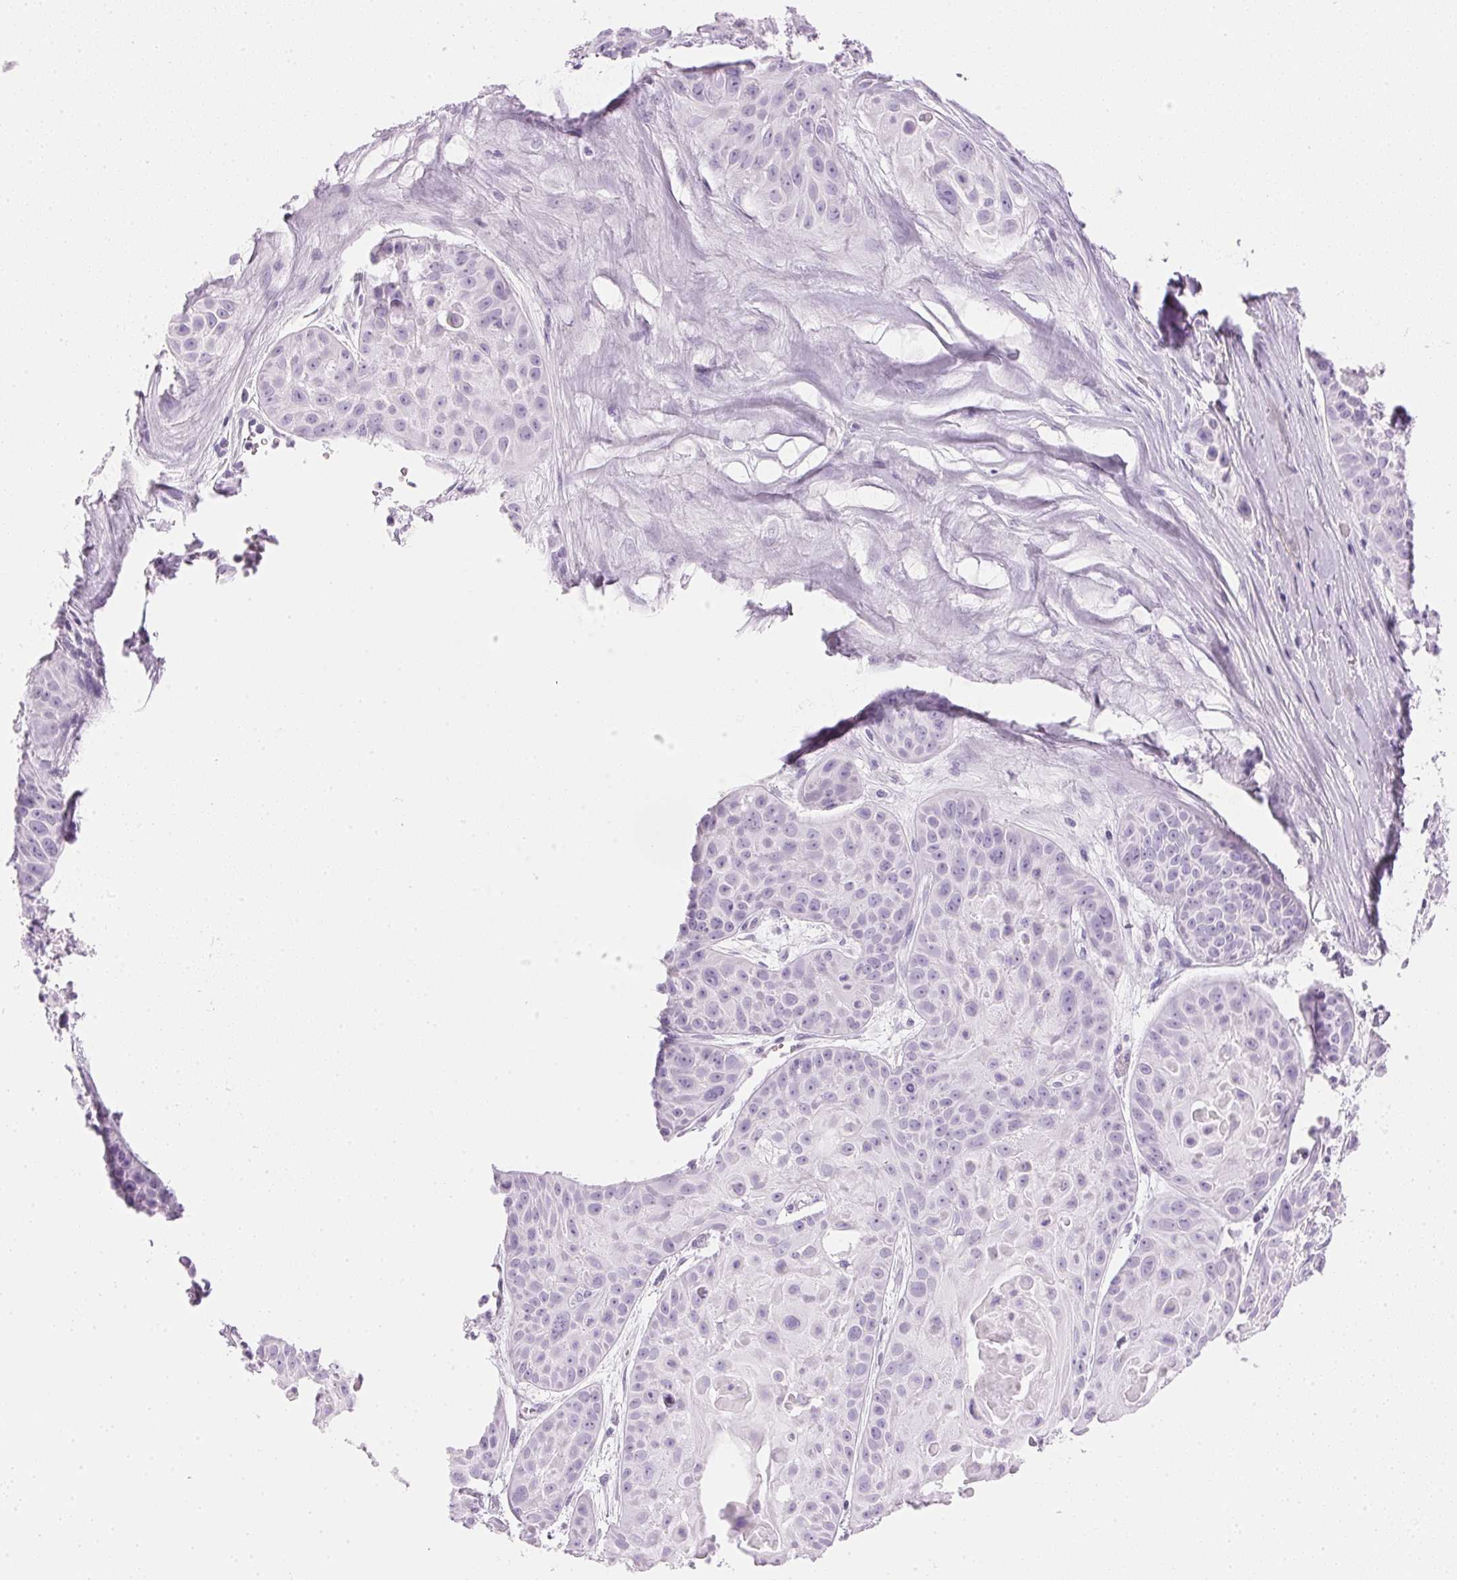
{"staining": {"intensity": "negative", "quantity": "none", "location": "none"}, "tissue": "skin cancer", "cell_type": "Tumor cells", "image_type": "cancer", "snomed": [{"axis": "morphology", "description": "Squamous cell carcinoma, NOS"}, {"axis": "topography", "description": "Skin"}, {"axis": "topography", "description": "Anal"}], "caption": "DAB (3,3'-diaminobenzidine) immunohistochemical staining of human skin squamous cell carcinoma demonstrates no significant expression in tumor cells.", "gene": "IGFBP1", "patient": {"sex": "female", "age": 75}}